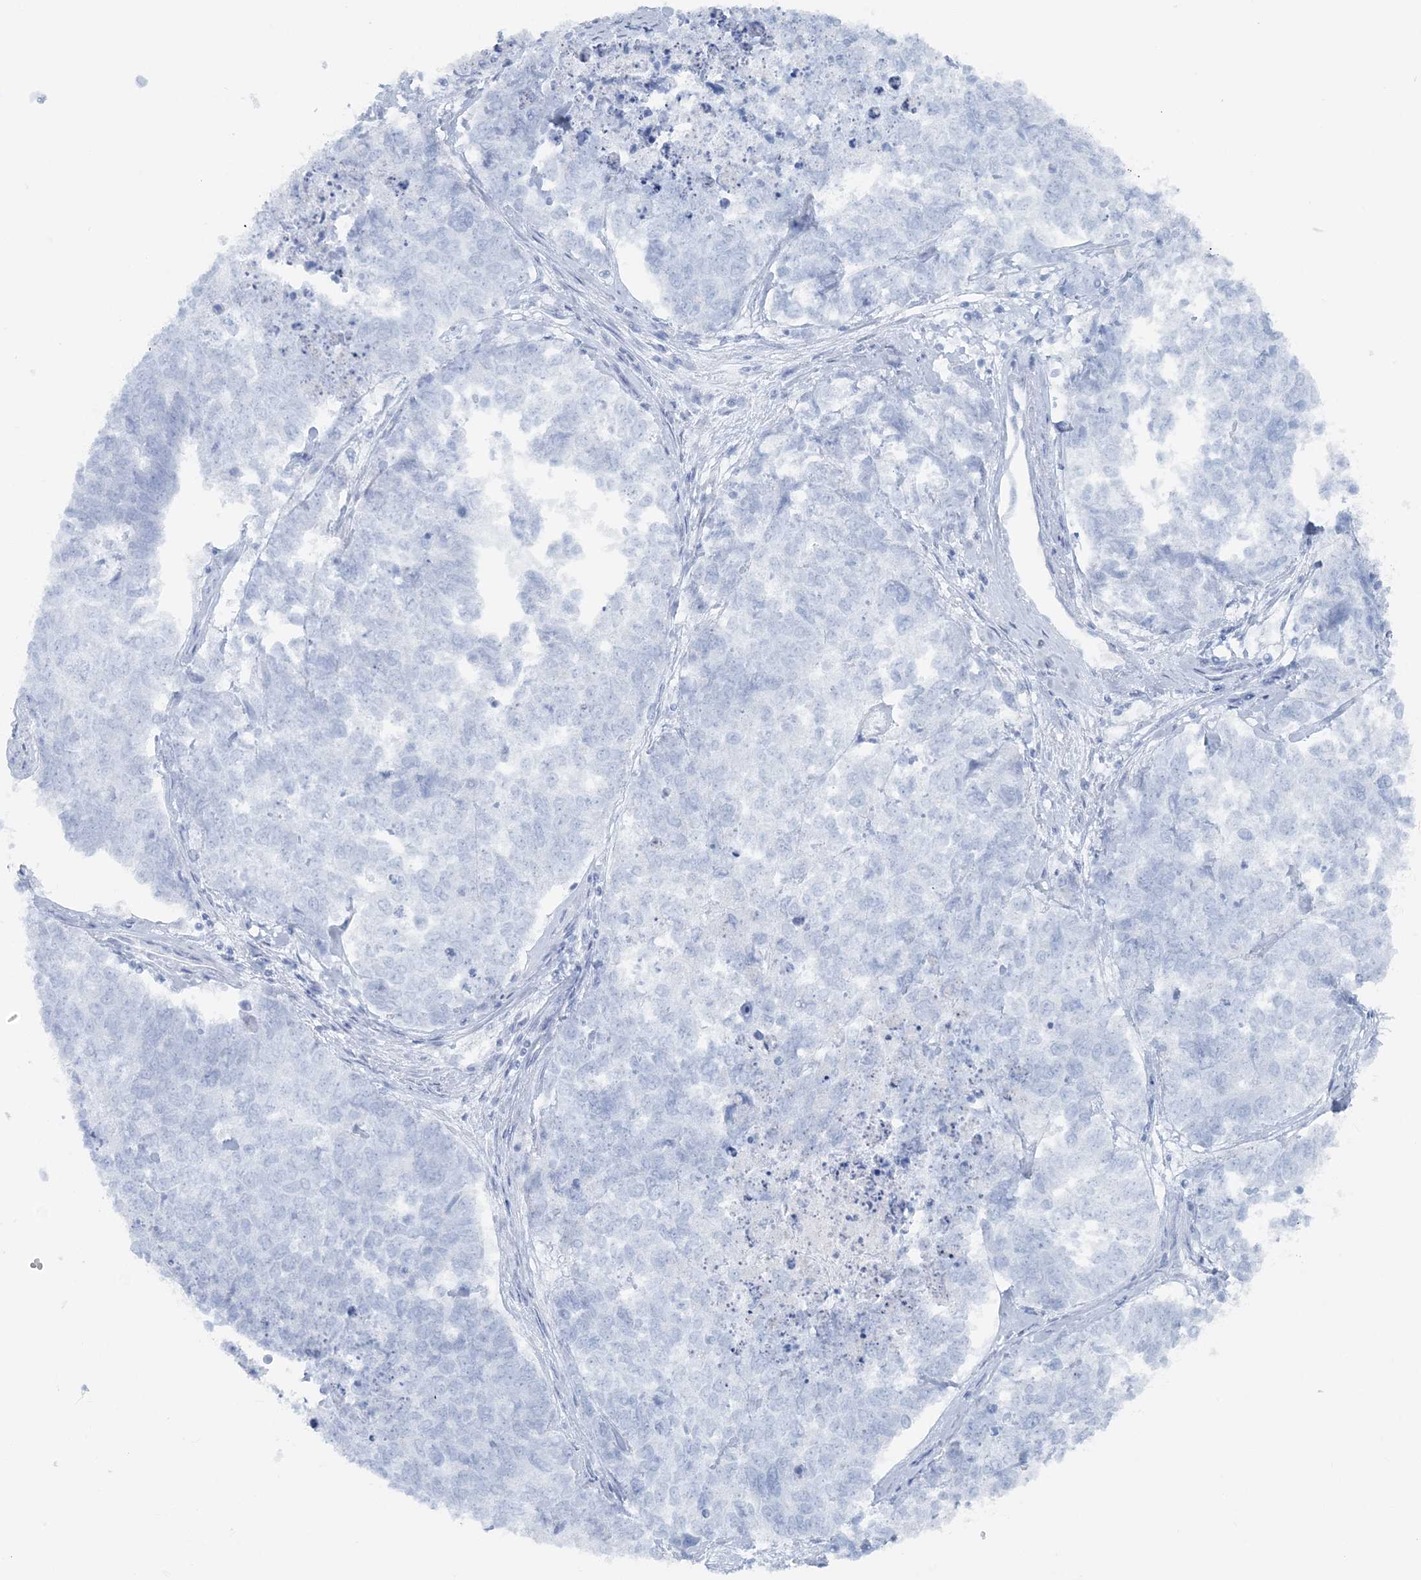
{"staining": {"intensity": "negative", "quantity": "none", "location": "none"}, "tissue": "cervical cancer", "cell_type": "Tumor cells", "image_type": "cancer", "snomed": [{"axis": "morphology", "description": "Squamous cell carcinoma, NOS"}, {"axis": "topography", "description": "Cervix"}], "caption": "This is an immunohistochemistry image of cervical cancer. There is no expression in tumor cells.", "gene": "ATP11A", "patient": {"sex": "female", "age": 63}}